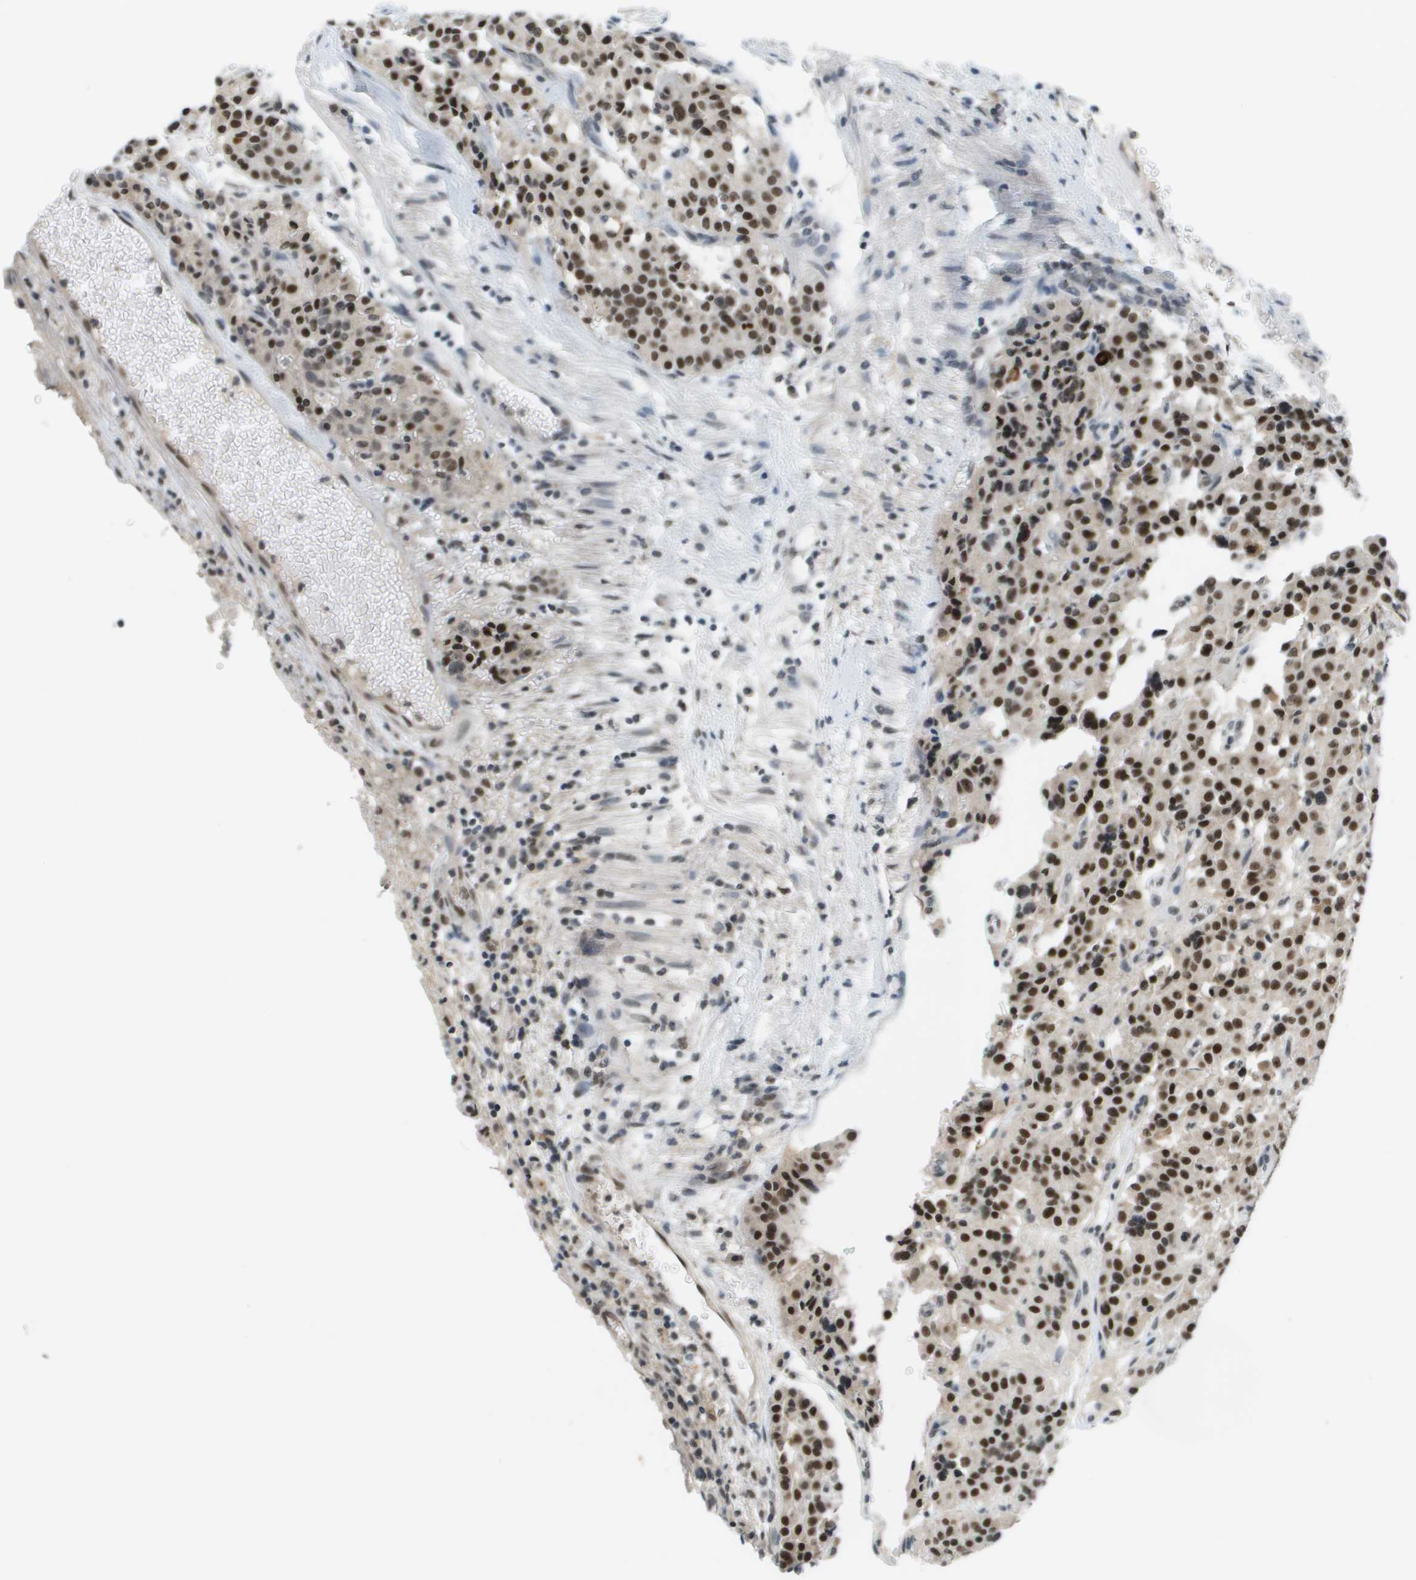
{"staining": {"intensity": "strong", "quantity": ">75%", "location": "nuclear"}, "tissue": "carcinoid", "cell_type": "Tumor cells", "image_type": "cancer", "snomed": [{"axis": "morphology", "description": "Carcinoid, malignant, NOS"}, {"axis": "topography", "description": "Lung"}], "caption": "Carcinoid stained with a brown dye demonstrates strong nuclear positive staining in about >75% of tumor cells.", "gene": "CBX5", "patient": {"sex": "male", "age": 30}}